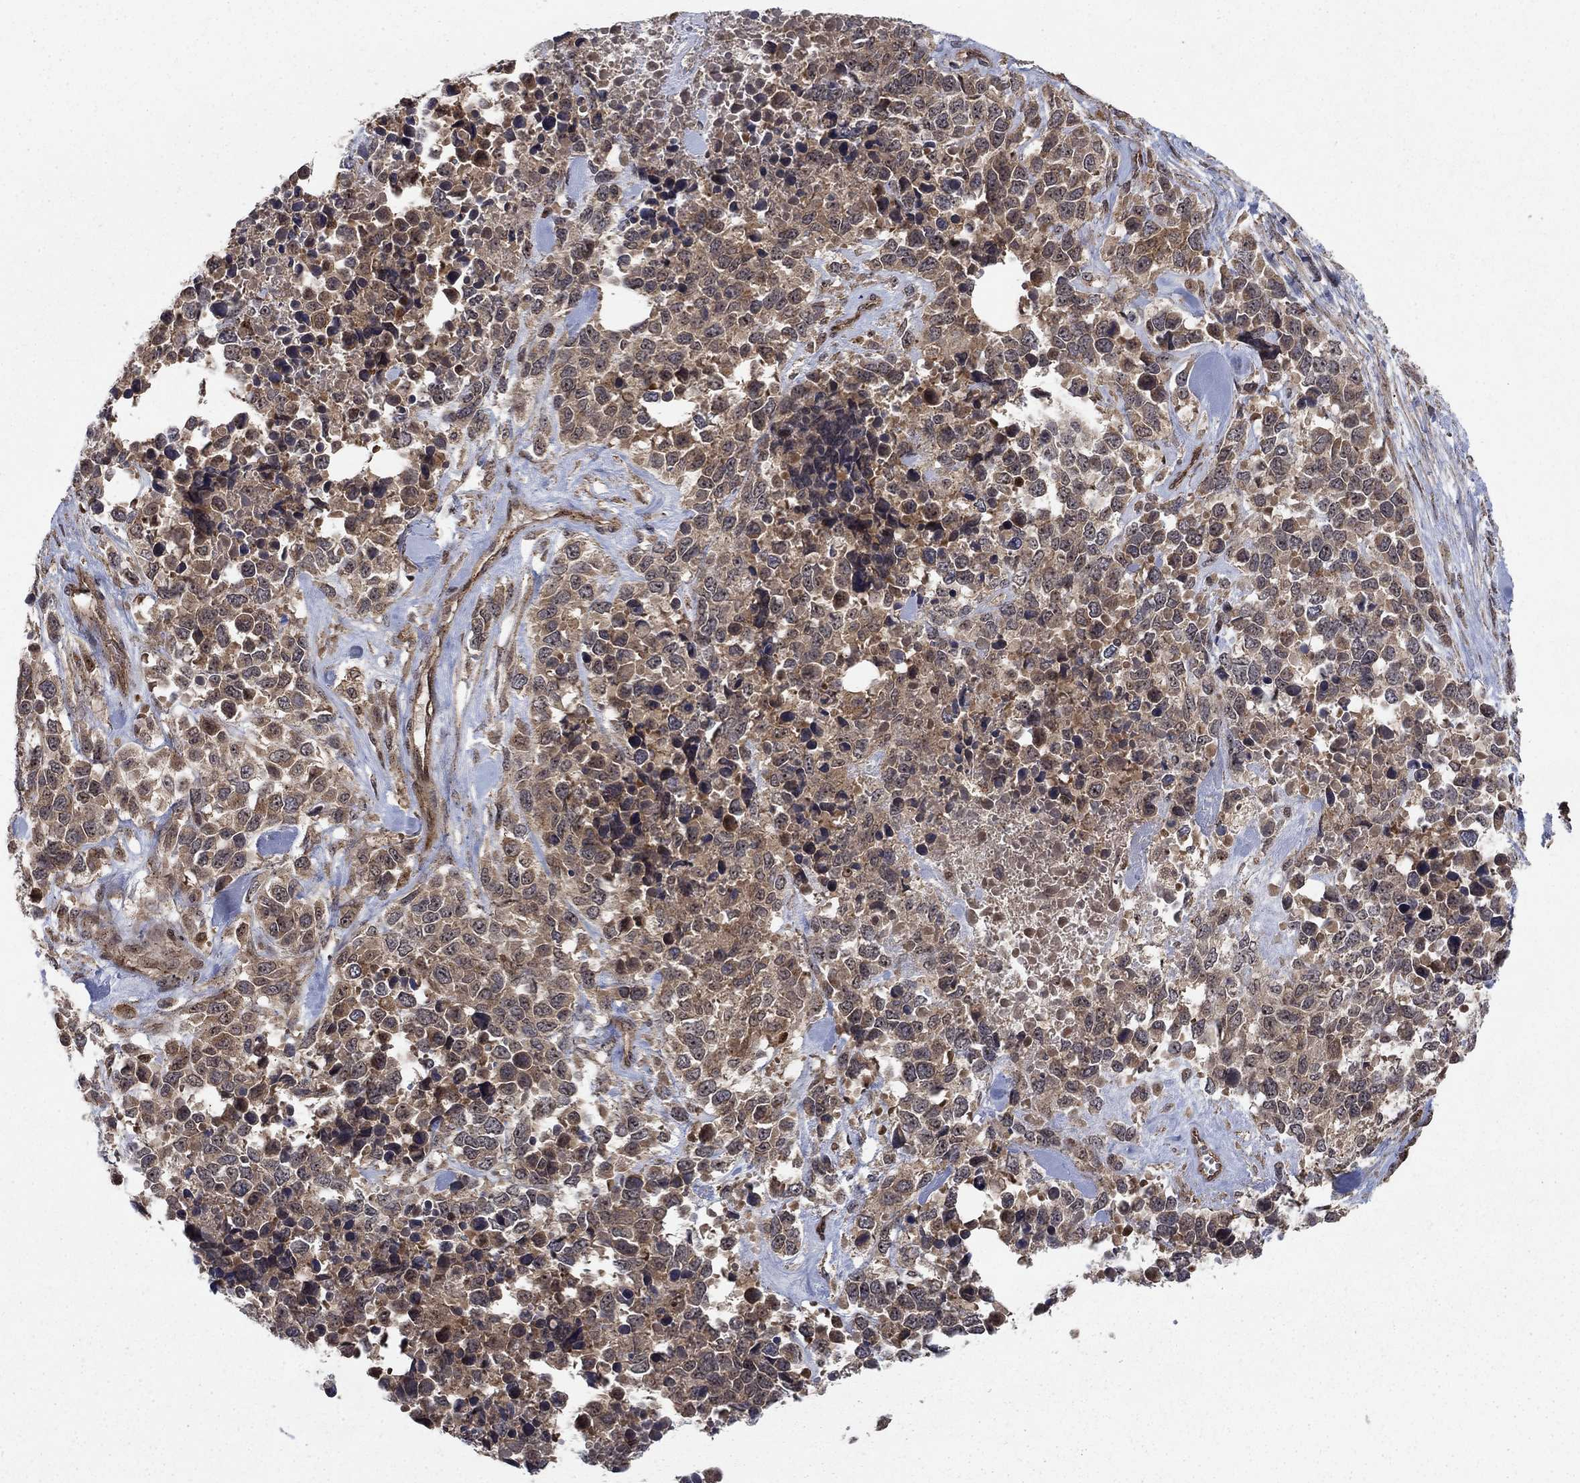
{"staining": {"intensity": "moderate", "quantity": ">75%", "location": "cytoplasmic/membranous"}, "tissue": "melanoma", "cell_type": "Tumor cells", "image_type": "cancer", "snomed": [{"axis": "morphology", "description": "Malignant melanoma, Metastatic site"}, {"axis": "topography", "description": "Skin"}], "caption": "Protein expression analysis of melanoma demonstrates moderate cytoplasmic/membranous expression in about >75% of tumor cells.", "gene": "IFI35", "patient": {"sex": "male", "age": 84}}